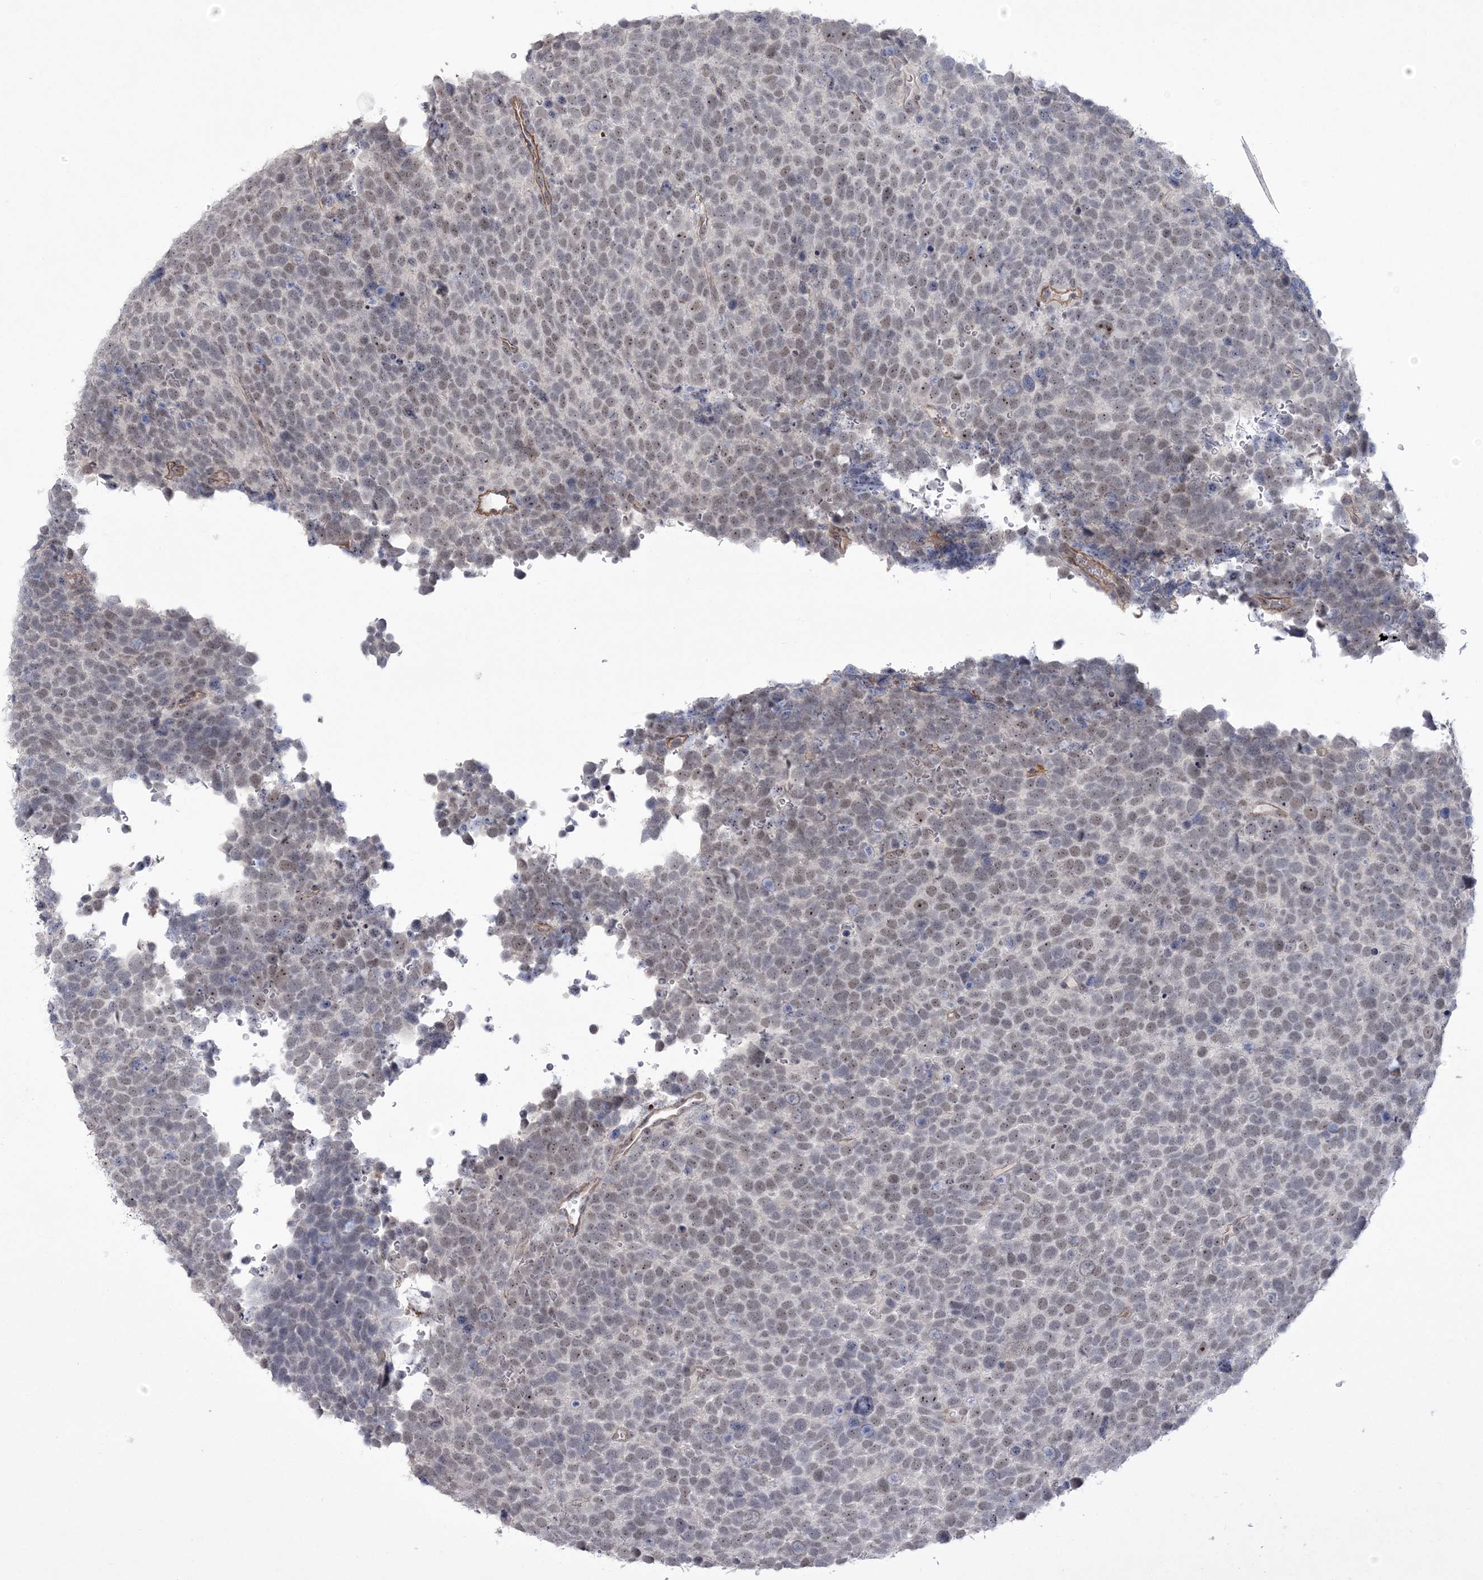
{"staining": {"intensity": "weak", "quantity": "25%-75%", "location": "nuclear"}, "tissue": "urothelial cancer", "cell_type": "Tumor cells", "image_type": "cancer", "snomed": [{"axis": "morphology", "description": "Urothelial carcinoma, High grade"}, {"axis": "topography", "description": "Urinary bladder"}], "caption": "High-grade urothelial carcinoma was stained to show a protein in brown. There is low levels of weak nuclear positivity in about 25%-75% of tumor cells. (Brightfield microscopy of DAB IHC at high magnification).", "gene": "HOMEZ", "patient": {"sex": "female", "age": 82}}